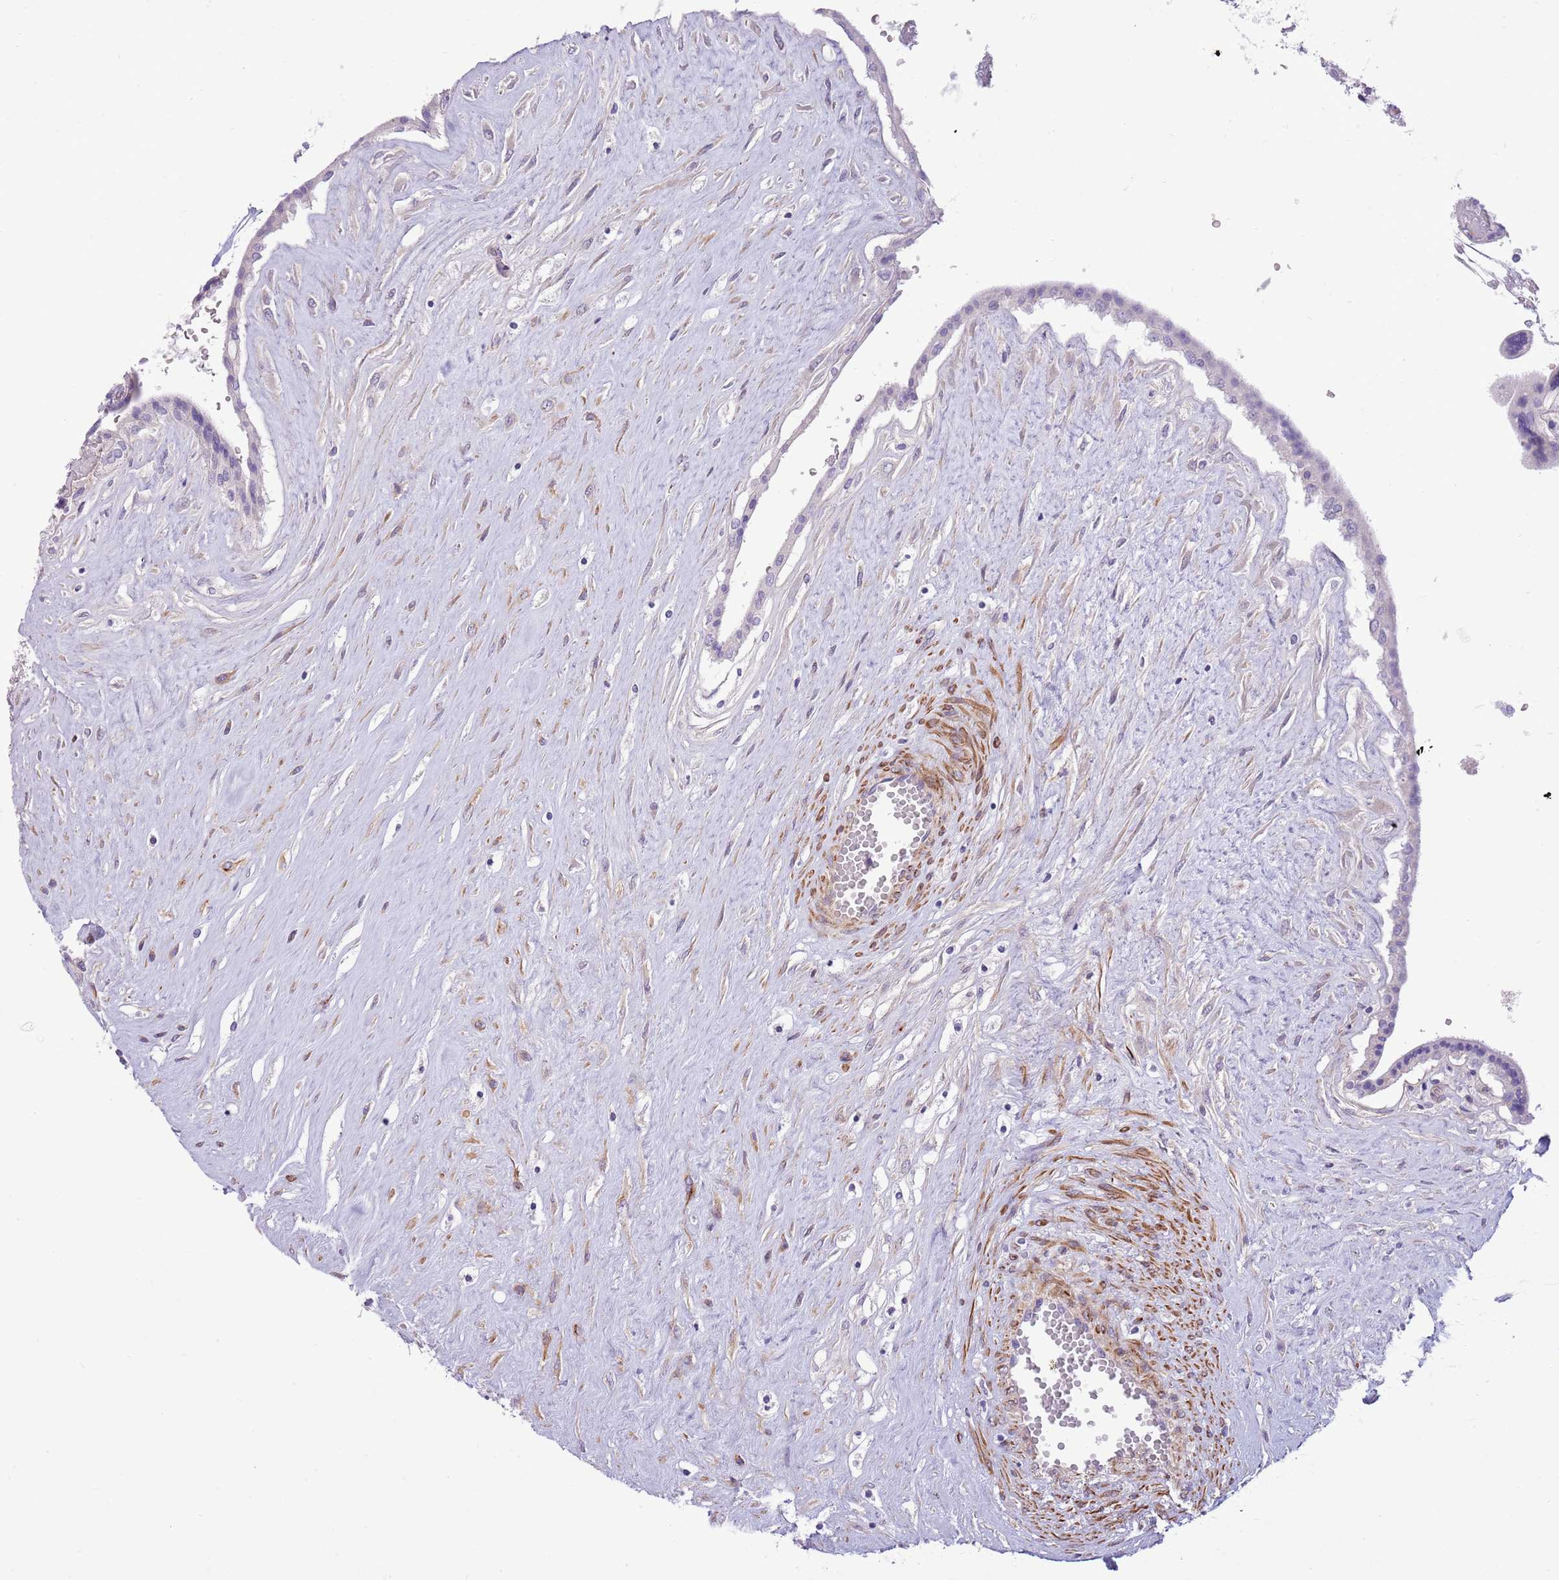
{"staining": {"intensity": "negative", "quantity": "none", "location": "none"}, "tissue": "placenta", "cell_type": "Trophoblastic cells", "image_type": "normal", "snomed": [{"axis": "morphology", "description": "Normal tissue, NOS"}, {"axis": "topography", "description": "Placenta"}], "caption": "High magnification brightfield microscopy of unremarkable placenta stained with DAB (3,3'-diaminobenzidine) (brown) and counterstained with hematoxylin (blue): trophoblastic cells show no significant positivity. (Brightfield microscopy of DAB immunohistochemistry at high magnification).", "gene": "ZC4H2", "patient": {"sex": "female", "age": 37}}